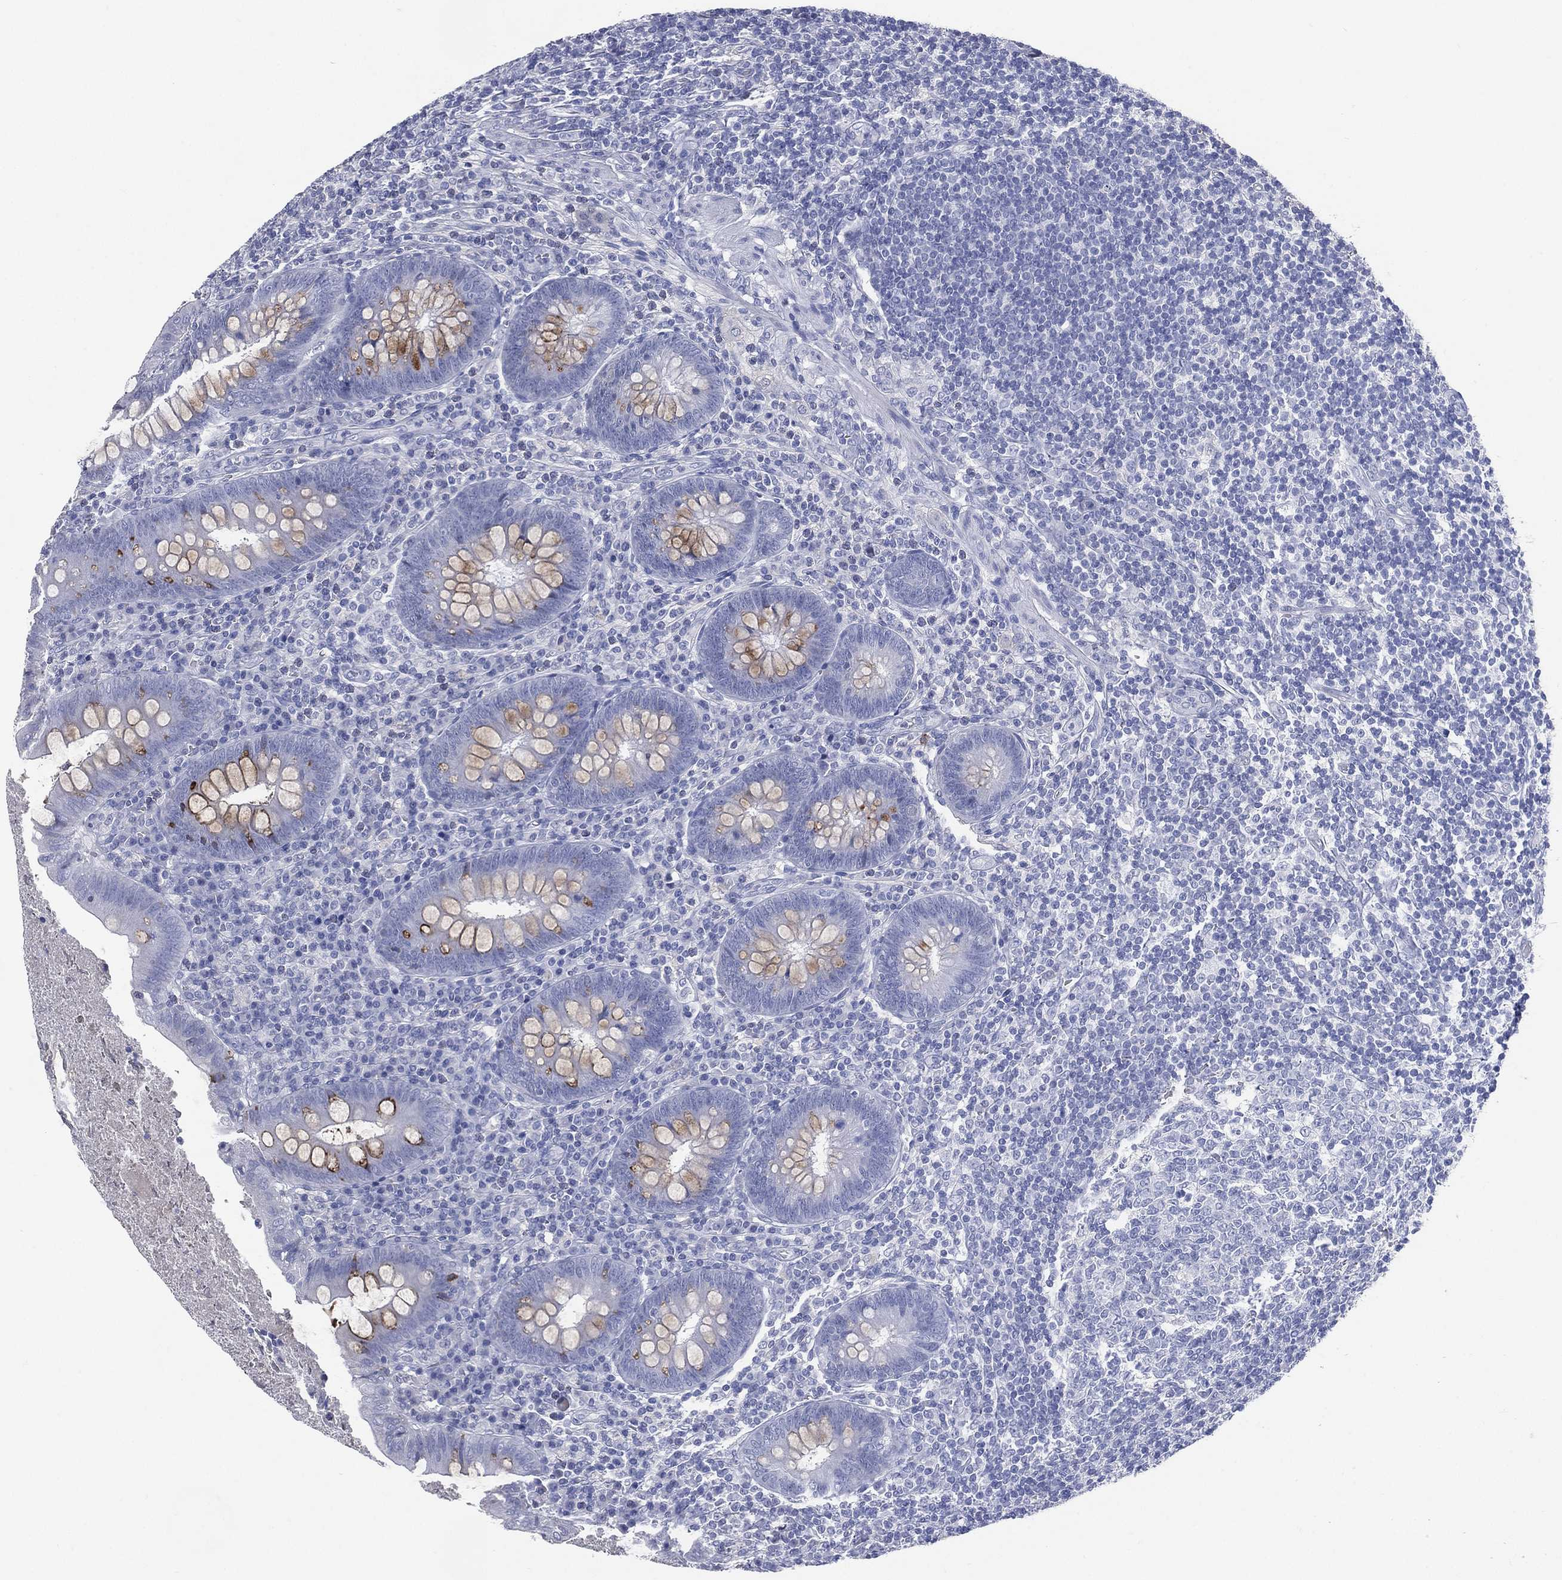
{"staining": {"intensity": "moderate", "quantity": "<25%", "location": "cytoplasmic/membranous"}, "tissue": "appendix", "cell_type": "Glandular cells", "image_type": "normal", "snomed": [{"axis": "morphology", "description": "Normal tissue, NOS"}, {"axis": "topography", "description": "Appendix"}], "caption": "The histopathology image shows staining of normal appendix, revealing moderate cytoplasmic/membranous protein staining (brown color) within glandular cells.", "gene": "TMEM247", "patient": {"sex": "male", "age": 47}}